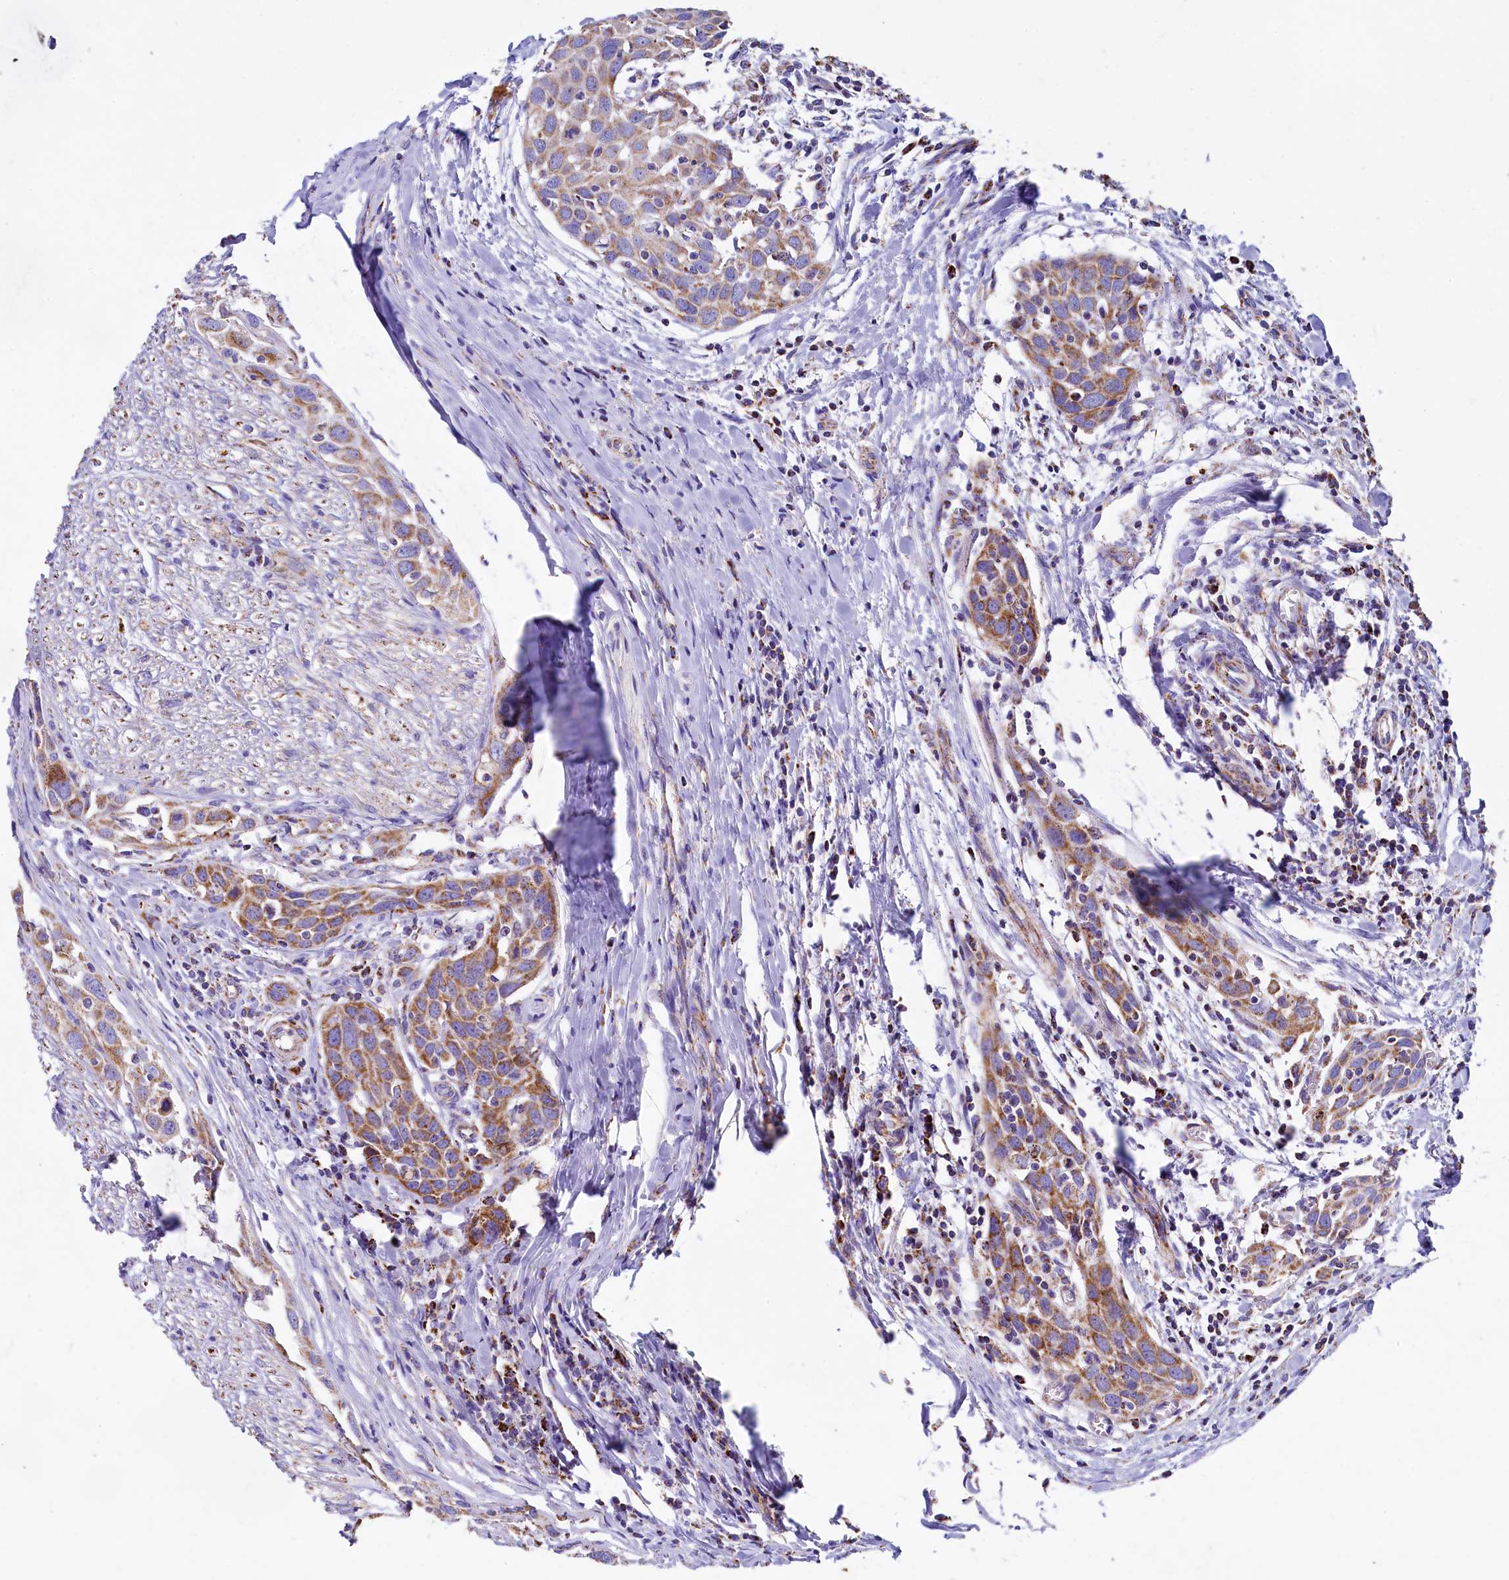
{"staining": {"intensity": "moderate", "quantity": ">75%", "location": "cytoplasmic/membranous"}, "tissue": "head and neck cancer", "cell_type": "Tumor cells", "image_type": "cancer", "snomed": [{"axis": "morphology", "description": "Squamous cell carcinoma, NOS"}, {"axis": "topography", "description": "Oral tissue"}, {"axis": "topography", "description": "Head-Neck"}], "caption": "Brown immunohistochemical staining in human head and neck cancer (squamous cell carcinoma) displays moderate cytoplasmic/membranous positivity in approximately >75% of tumor cells.", "gene": "IDH3A", "patient": {"sex": "female", "age": 50}}